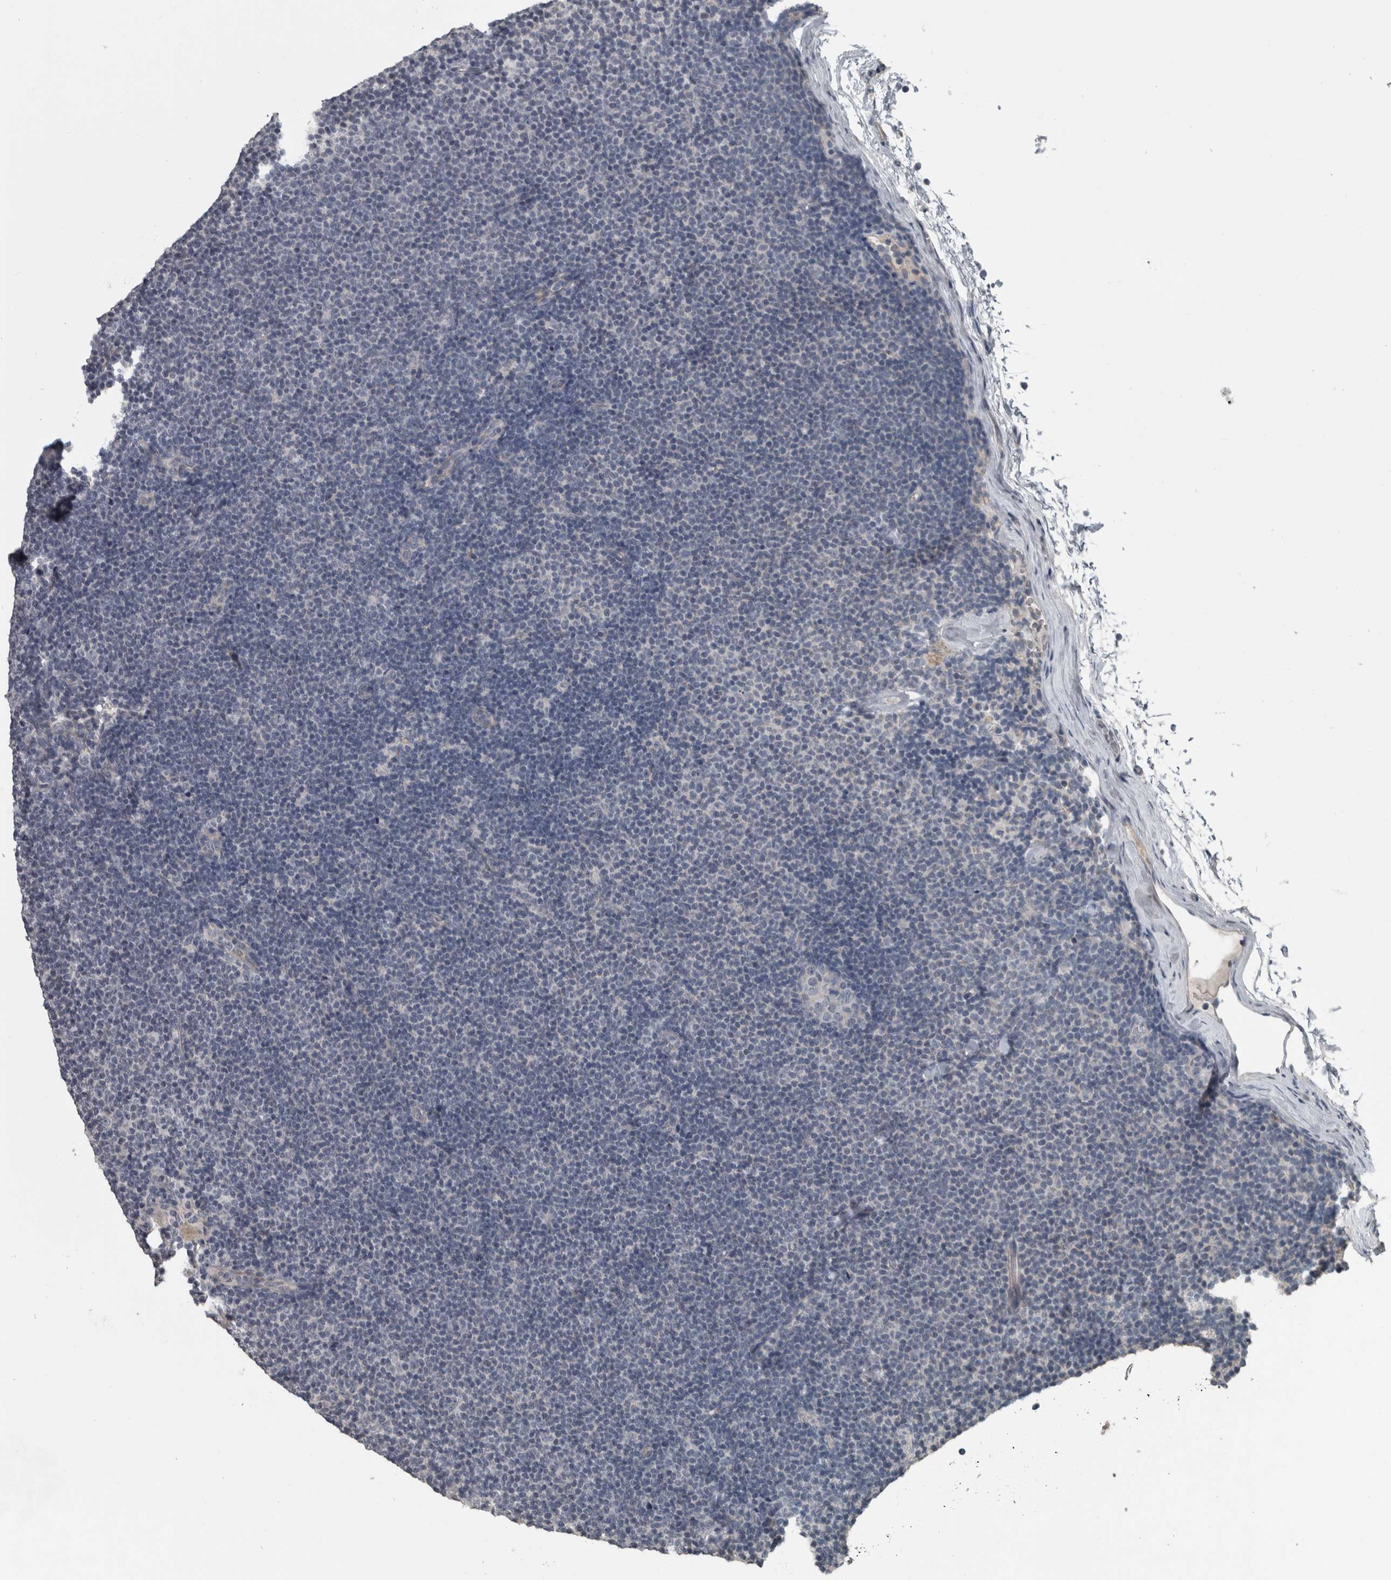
{"staining": {"intensity": "negative", "quantity": "none", "location": "none"}, "tissue": "lymphoma", "cell_type": "Tumor cells", "image_type": "cancer", "snomed": [{"axis": "morphology", "description": "Malignant lymphoma, non-Hodgkin's type, Low grade"}, {"axis": "topography", "description": "Lymph node"}], "caption": "The micrograph demonstrates no staining of tumor cells in malignant lymphoma, non-Hodgkin's type (low-grade).", "gene": "KRT20", "patient": {"sex": "female", "age": 53}}